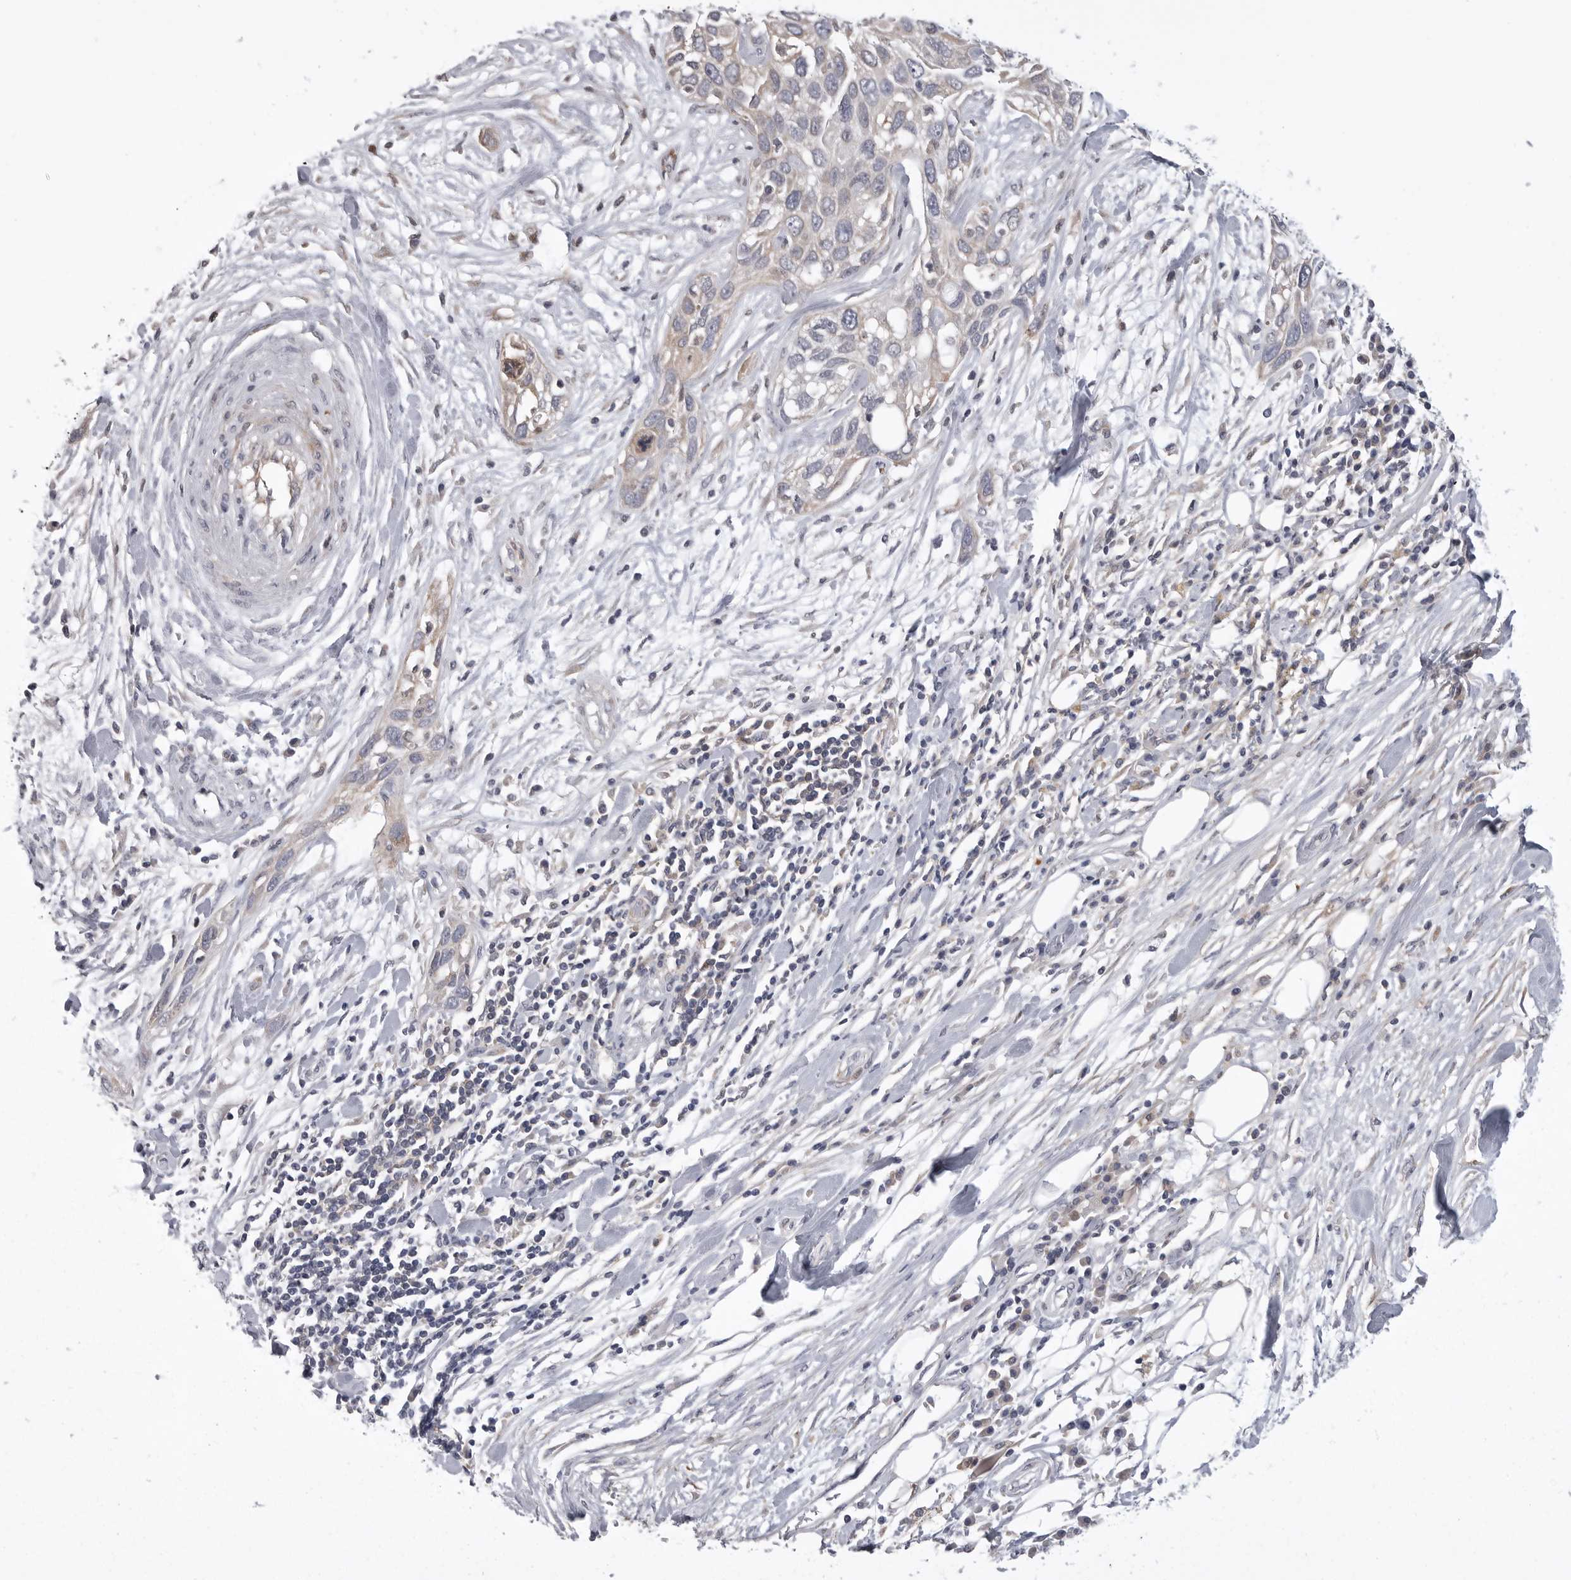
{"staining": {"intensity": "moderate", "quantity": "<25%", "location": "cytoplasmic/membranous"}, "tissue": "pancreatic cancer", "cell_type": "Tumor cells", "image_type": "cancer", "snomed": [{"axis": "morphology", "description": "Adenocarcinoma, NOS"}, {"axis": "topography", "description": "Pancreas"}], "caption": "Immunohistochemistry (IHC) (DAB (3,3'-diaminobenzidine)) staining of pancreatic adenocarcinoma reveals moderate cytoplasmic/membranous protein staining in approximately <25% of tumor cells. The protein of interest is shown in brown color, while the nuclei are stained blue.", "gene": "SERPING1", "patient": {"sex": "female", "age": 60}}